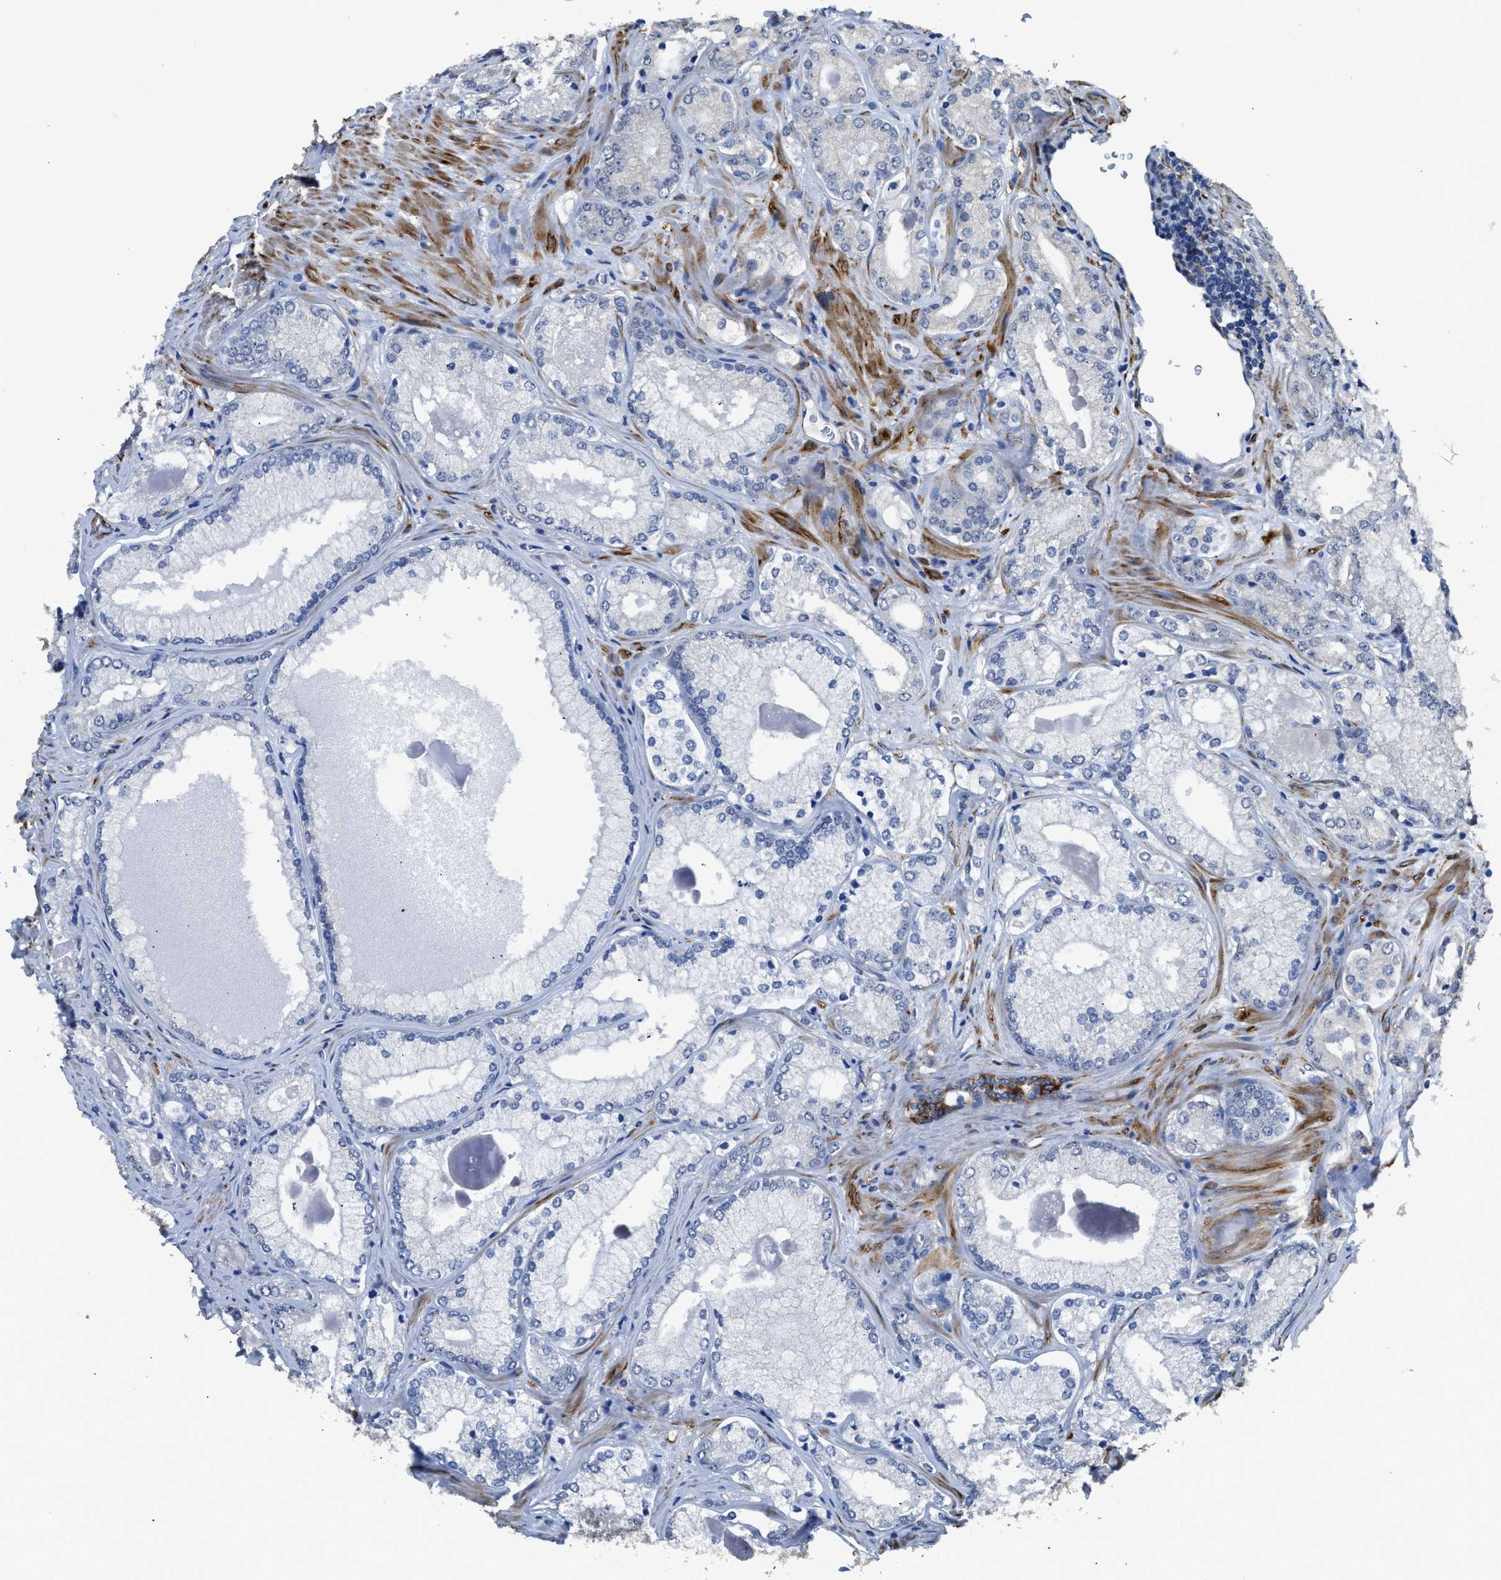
{"staining": {"intensity": "negative", "quantity": "none", "location": "none"}, "tissue": "prostate cancer", "cell_type": "Tumor cells", "image_type": "cancer", "snomed": [{"axis": "morphology", "description": "Adenocarcinoma, Low grade"}, {"axis": "topography", "description": "Prostate"}], "caption": "Immunohistochemistry micrograph of prostate cancer stained for a protein (brown), which displays no positivity in tumor cells.", "gene": "ZSWIM5", "patient": {"sex": "male", "age": 65}}